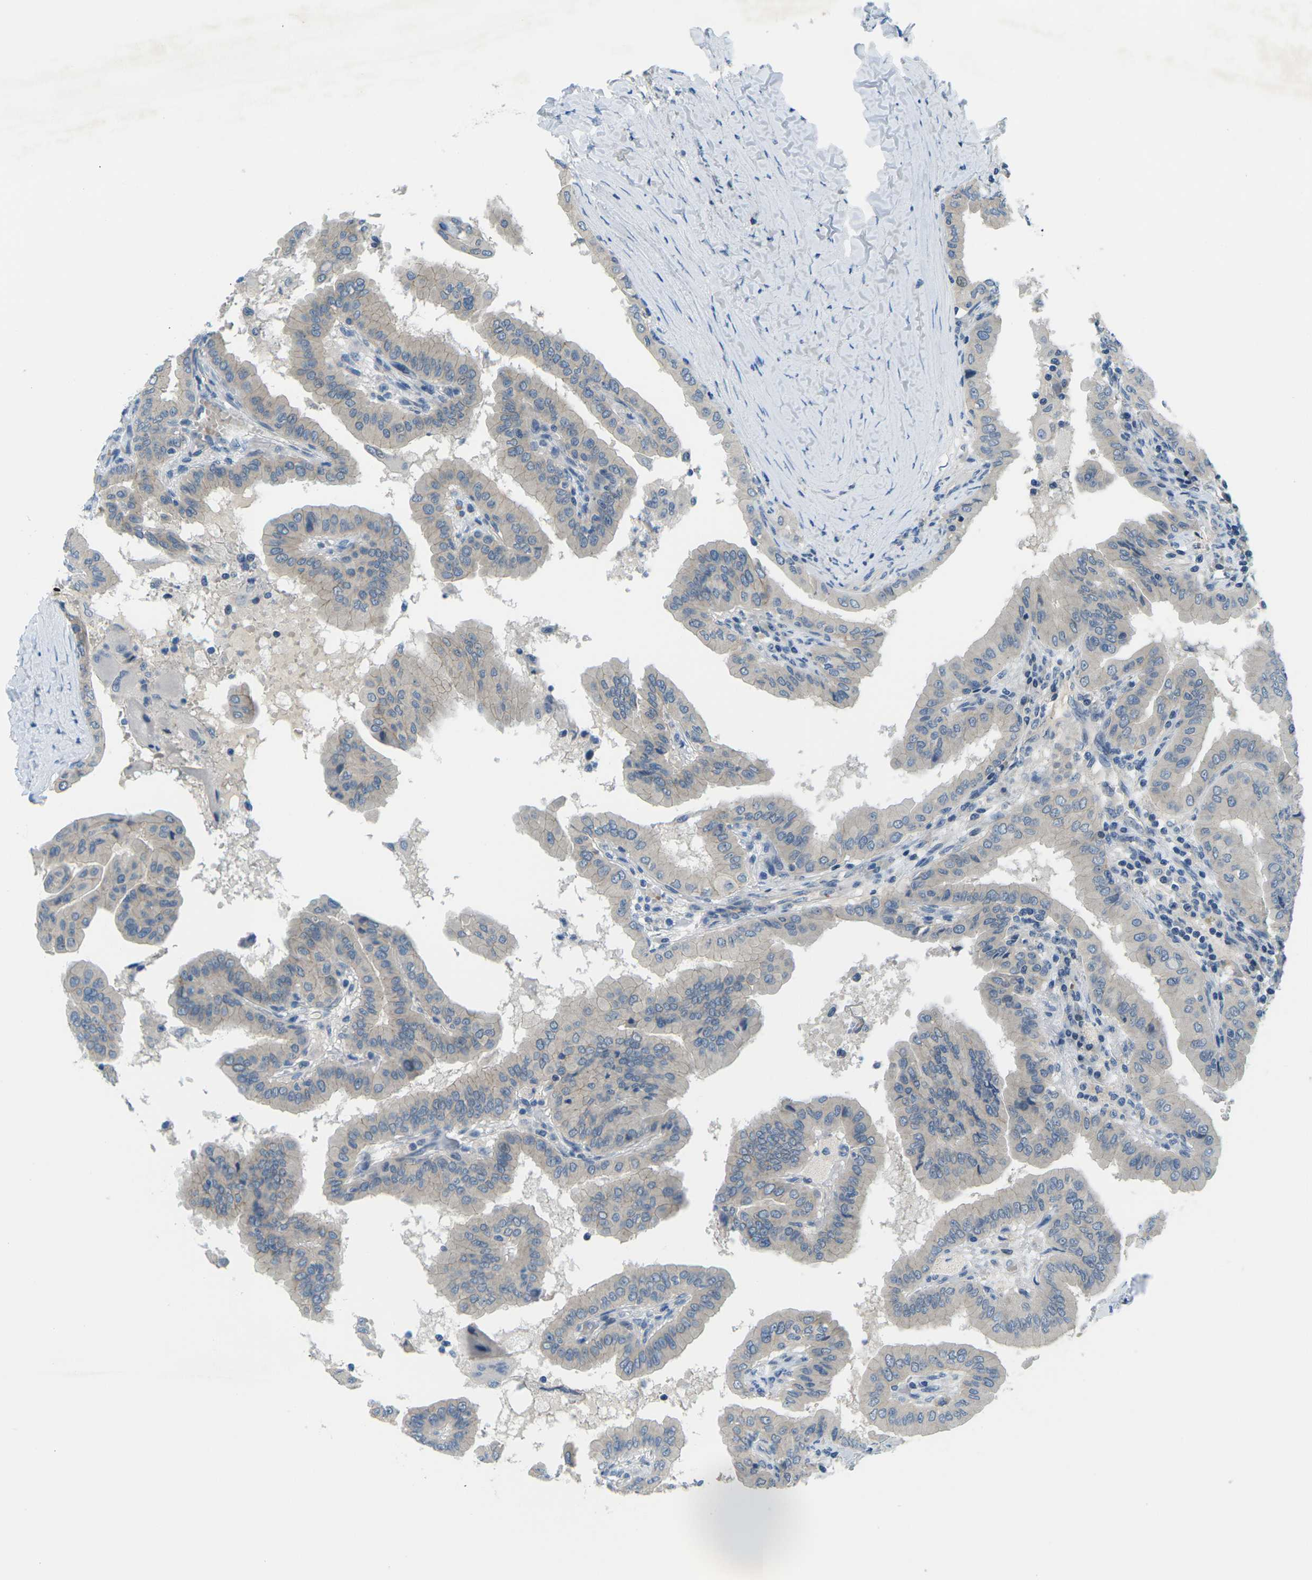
{"staining": {"intensity": "negative", "quantity": "none", "location": "none"}, "tissue": "thyroid cancer", "cell_type": "Tumor cells", "image_type": "cancer", "snomed": [{"axis": "morphology", "description": "Papillary adenocarcinoma, NOS"}, {"axis": "topography", "description": "Thyroid gland"}], "caption": "High power microscopy image of an immunohistochemistry histopathology image of thyroid cancer (papillary adenocarcinoma), revealing no significant expression in tumor cells.", "gene": "CTNND1", "patient": {"sex": "male", "age": 33}}